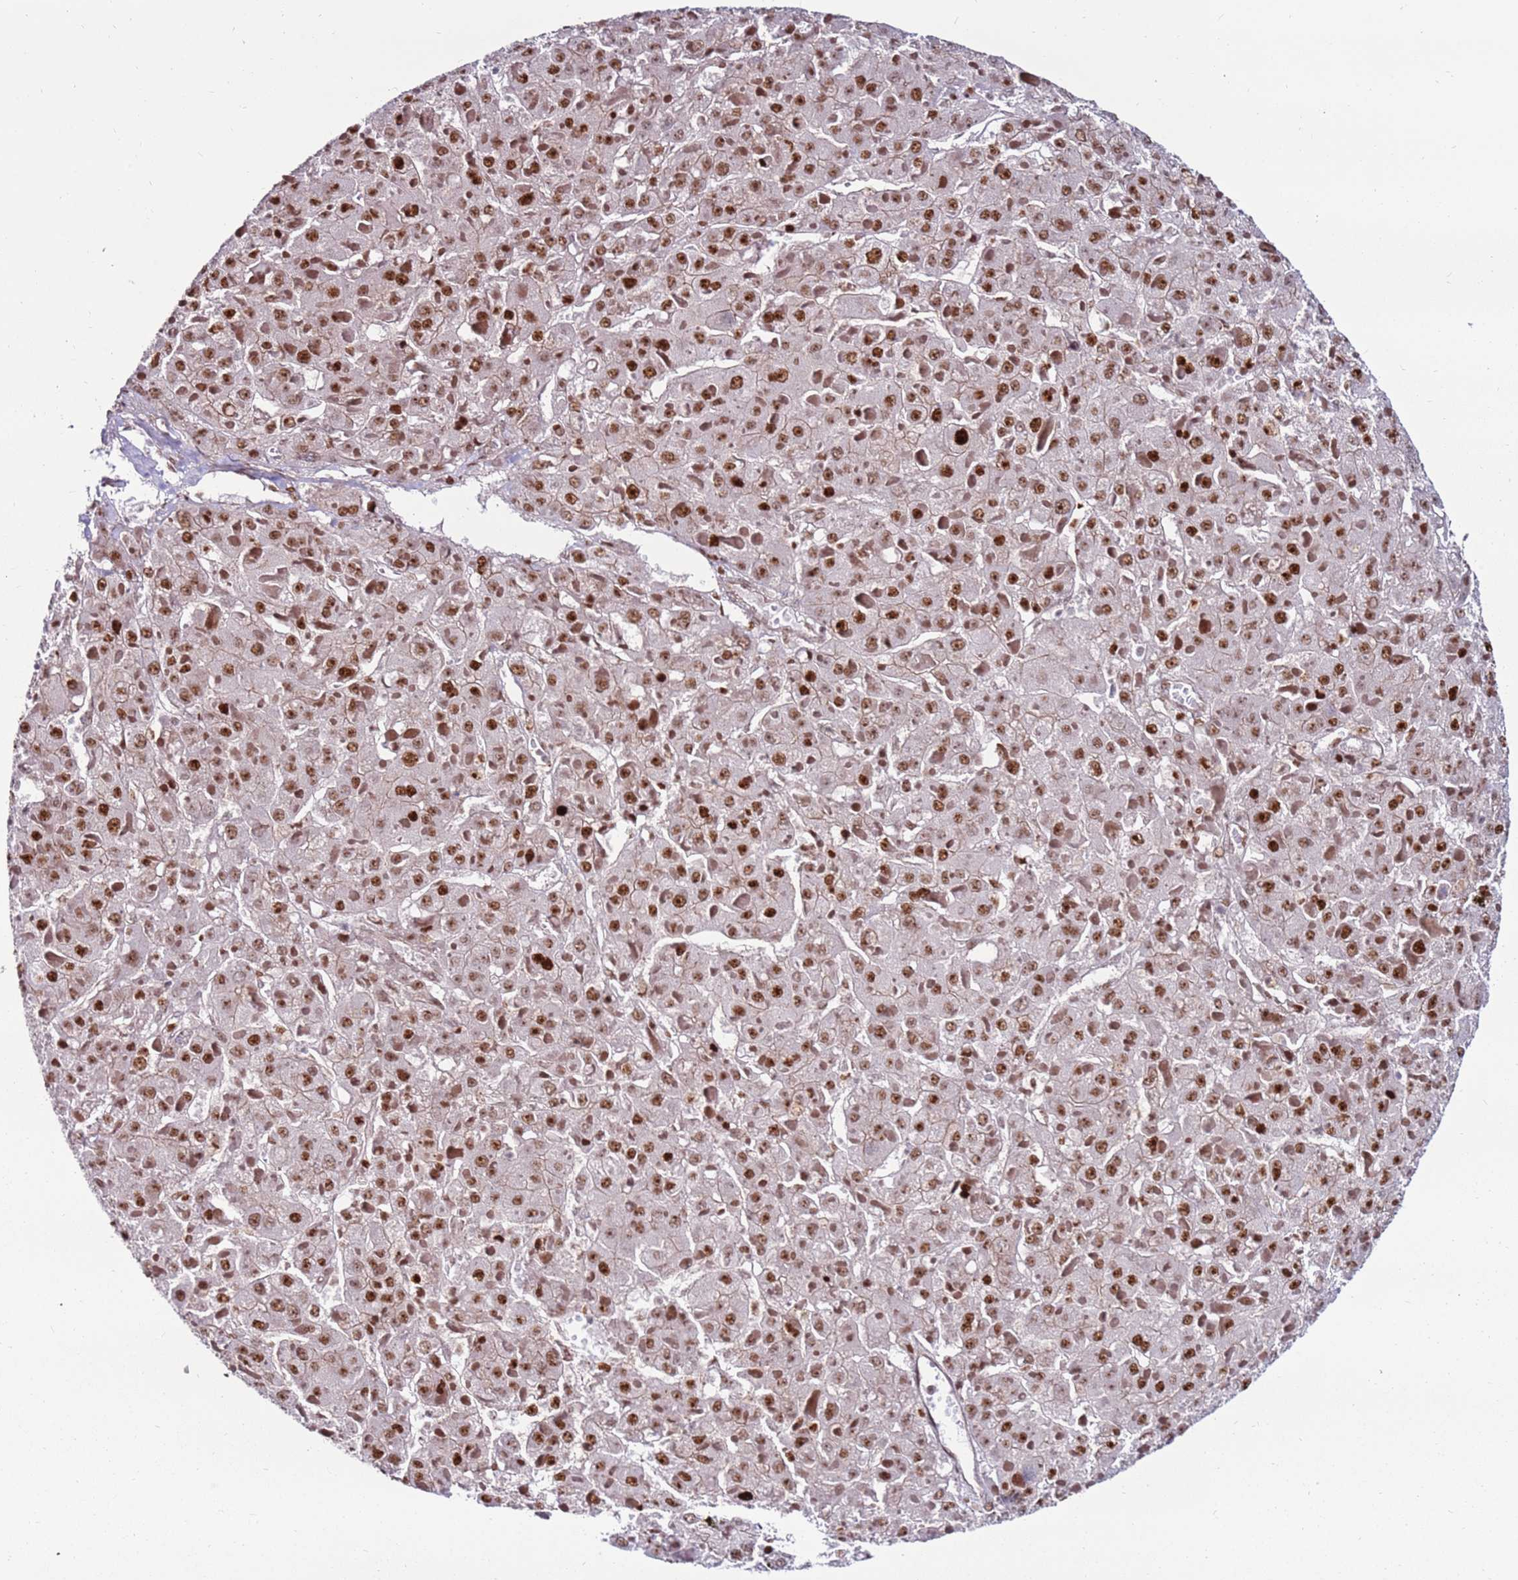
{"staining": {"intensity": "moderate", "quantity": ">75%", "location": "nuclear"}, "tissue": "liver cancer", "cell_type": "Tumor cells", "image_type": "cancer", "snomed": [{"axis": "morphology", "description": "Carcinoma, Hepatocellular, NOS"}, {"axis": "topography", "description": "Liver"}], "caption": "Human liver hepatocellular carcinoma stained with a protein marker reveals moderate staining in tumor cells.", "gene": "KPNA4", "patient": {"sex": "female", "age": 73}}